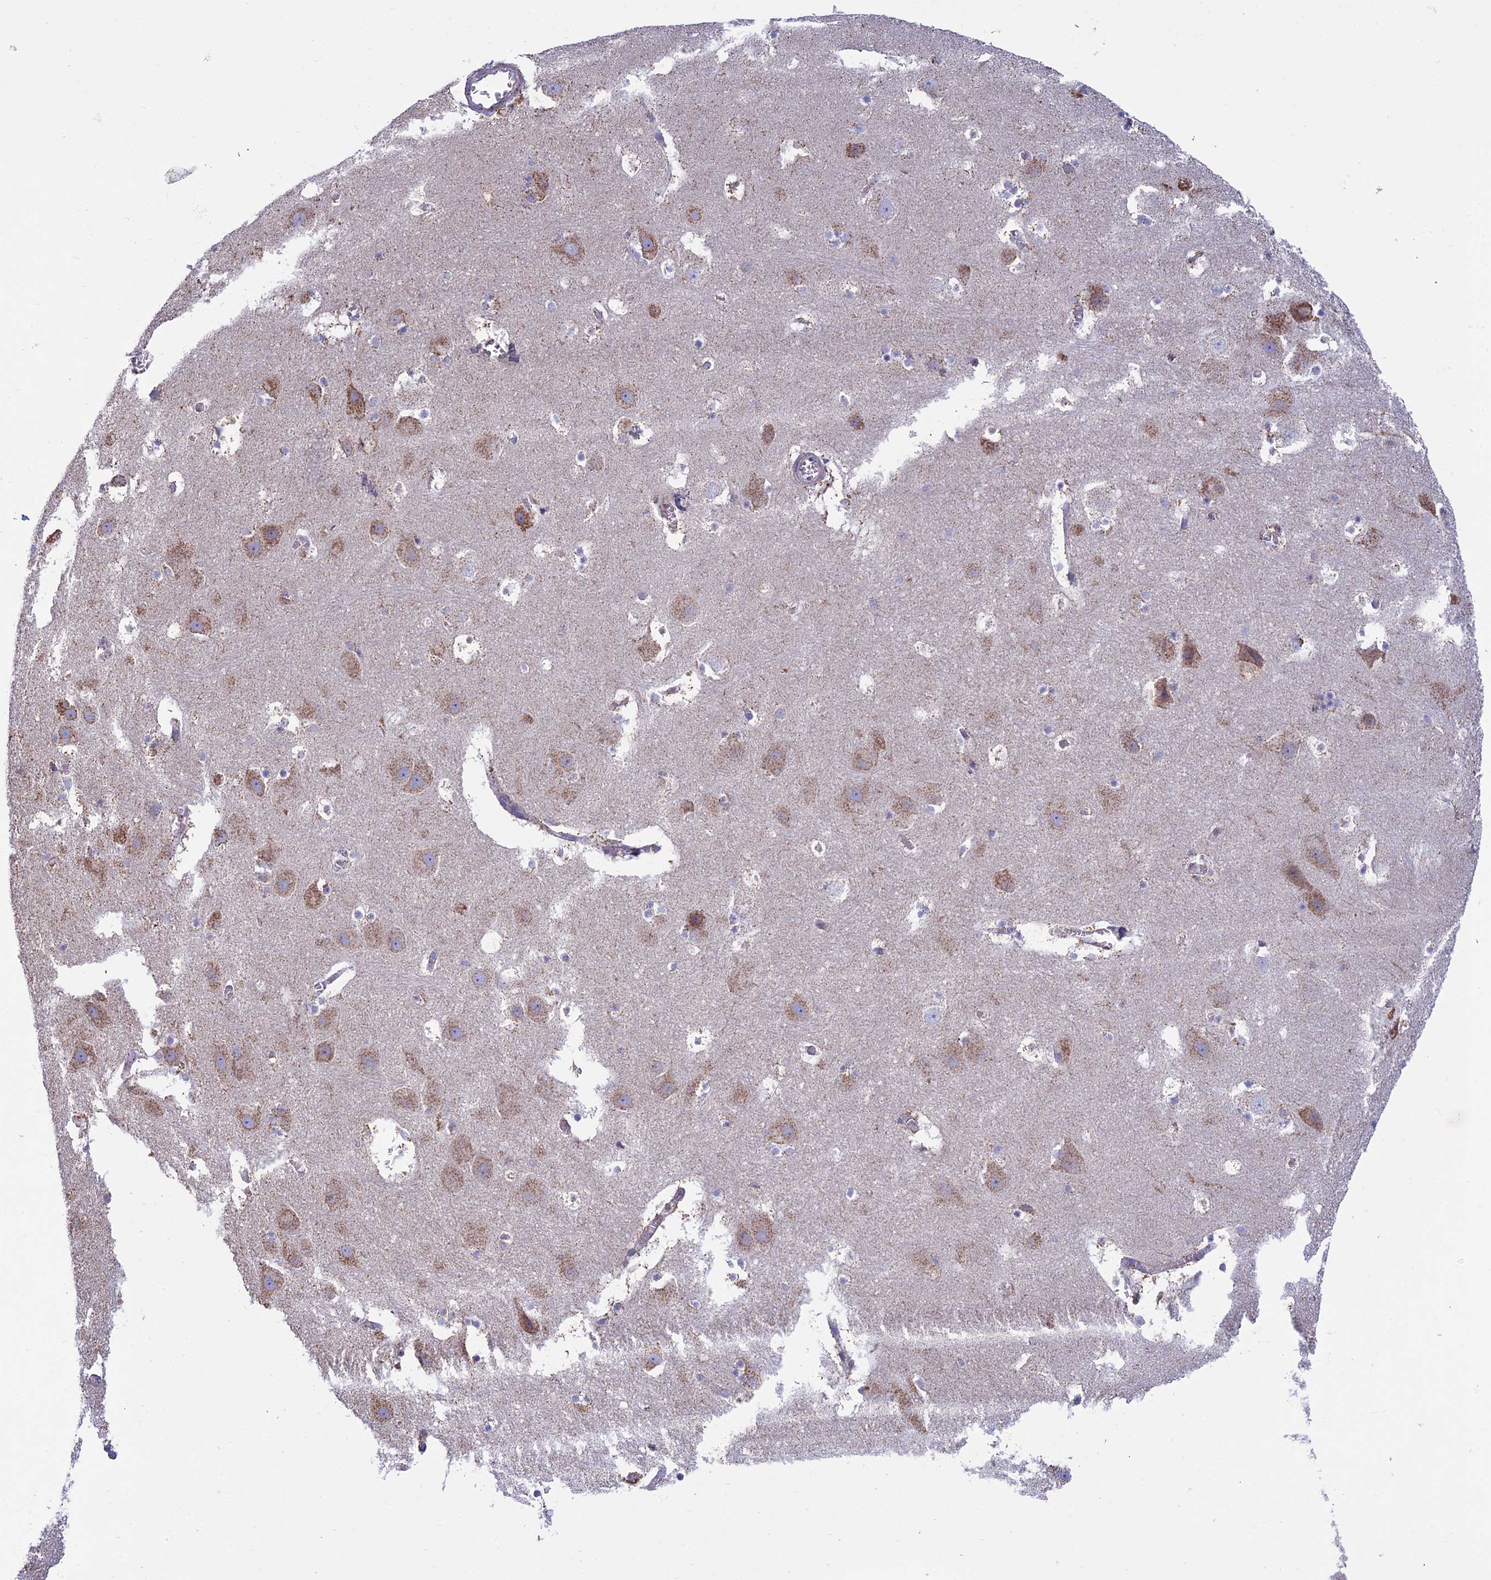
{"staining": {"intensity": "moderate", "quantity": "<25%", "location": "cytoplasmic/membranous"}, "tissue": "hippocampus", "cell_type": "Glial cells", "image_type": "normal", "snomed": [{"axis": "morphology", "description": "Normal tissue, NOS"}, {"axis": "topography", "description": "Hippocampus"}], "caption": "A high-resolution photomicrograph shows immunohistochemistry (IHC) staining of benign hippocampus, which reveals moderate cytoplasmic/membranous positivity in about <25% of glial cells.", "gene": "OR2W3", "patient": {"sex": "male", "age": 45}}